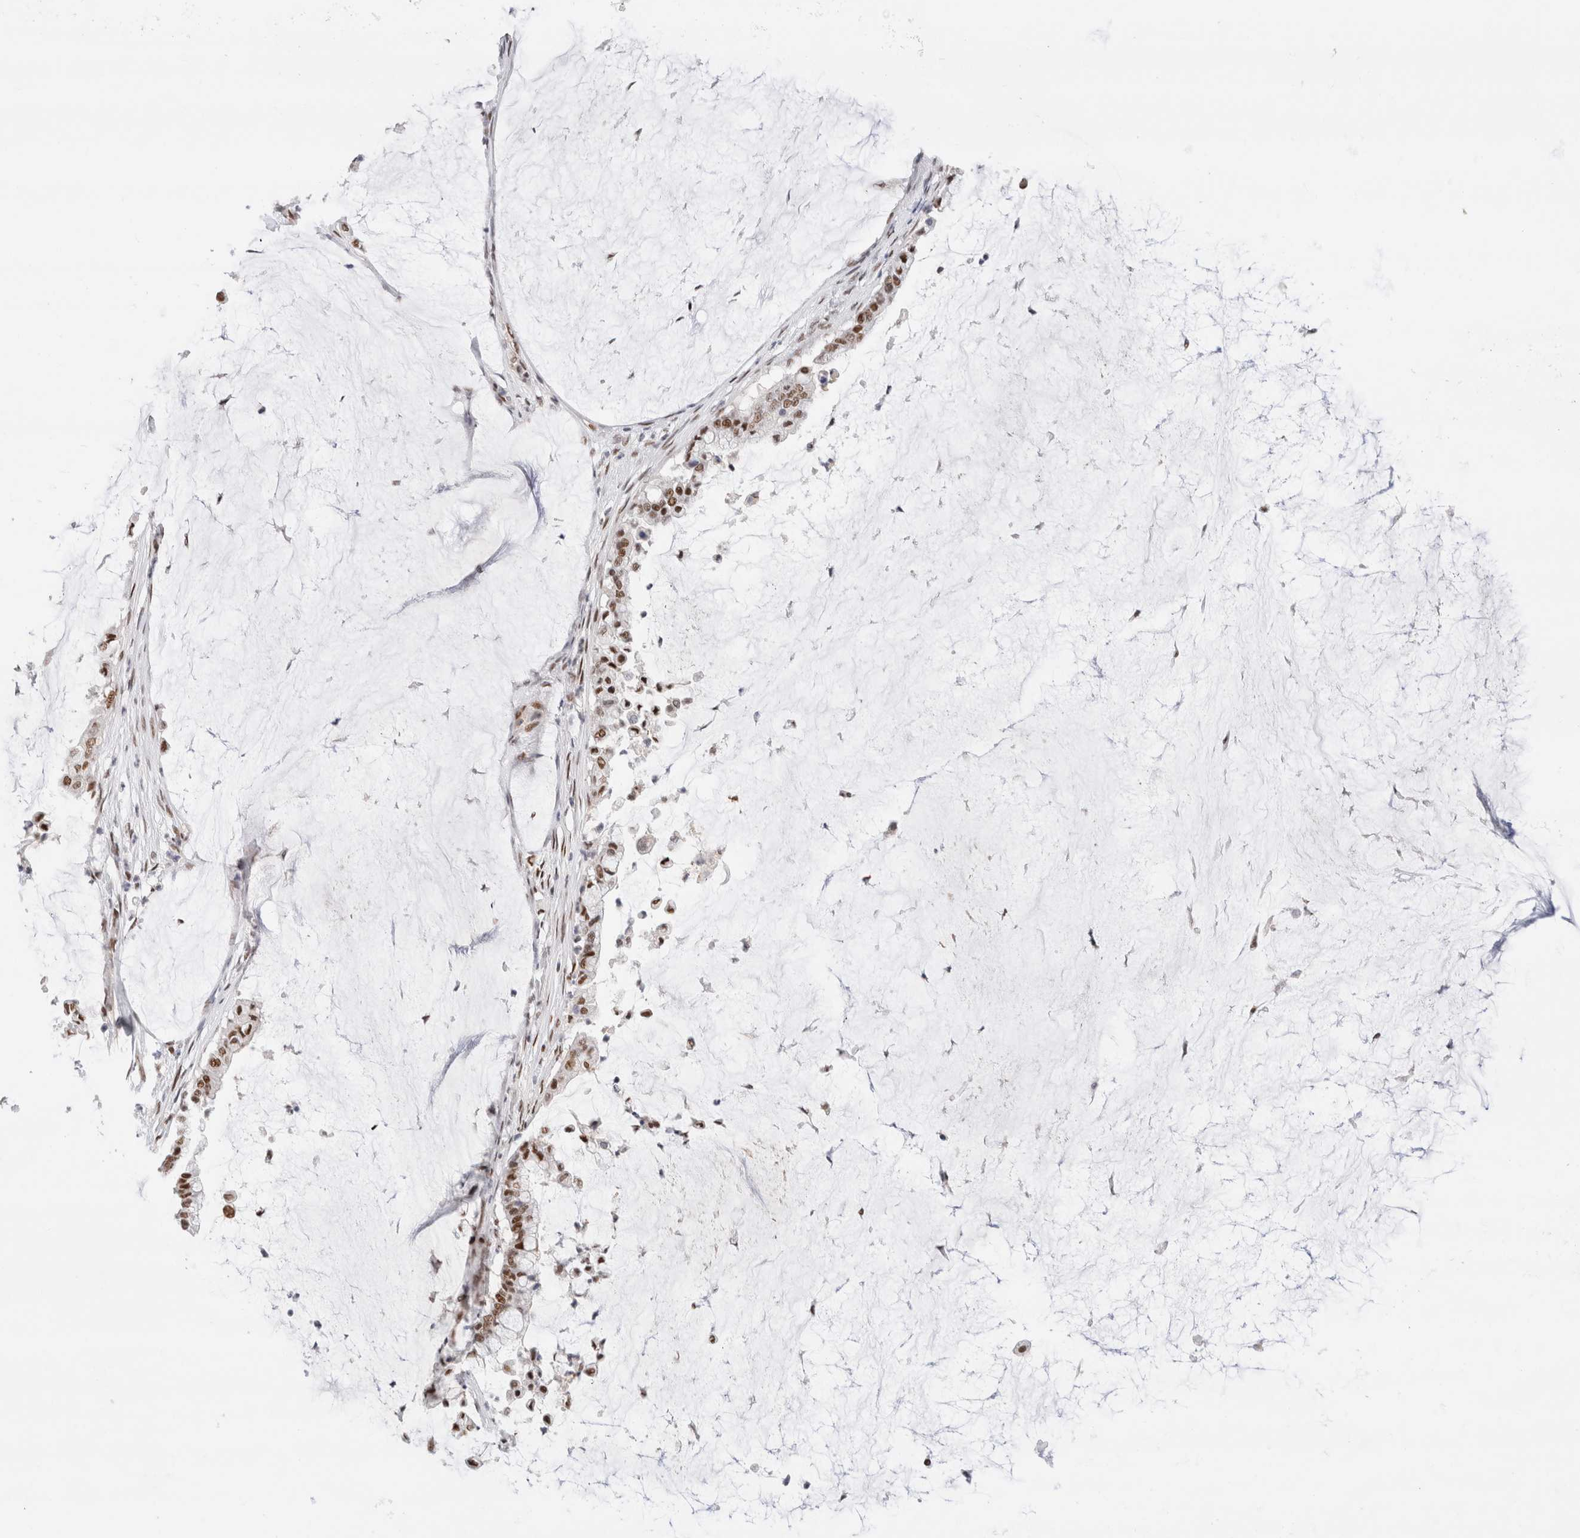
{"staining": {"intensity": "moderate", "quantity": ">75%", "location": "nuclear"}, "tissue": "pancreatic cancer", "cell_type": "Tumor cells", "image_type": "cancer", "snomed": [{"axis": "morphology", "description": "Adenocarcinoma, NOS"}, {"axis": "topography", "description": "Pancreas"}], "caption": "The histopathology image demonstrates immunohistochemical staining of pancreatic cancer. There is moderate nuclear expression is present in about >75% of tumor cells. (DAB = brown stain, brightfield microscopy at high magnification).", "gene": "ZNF282", "patient": {"sex": "male", "age": 41}}